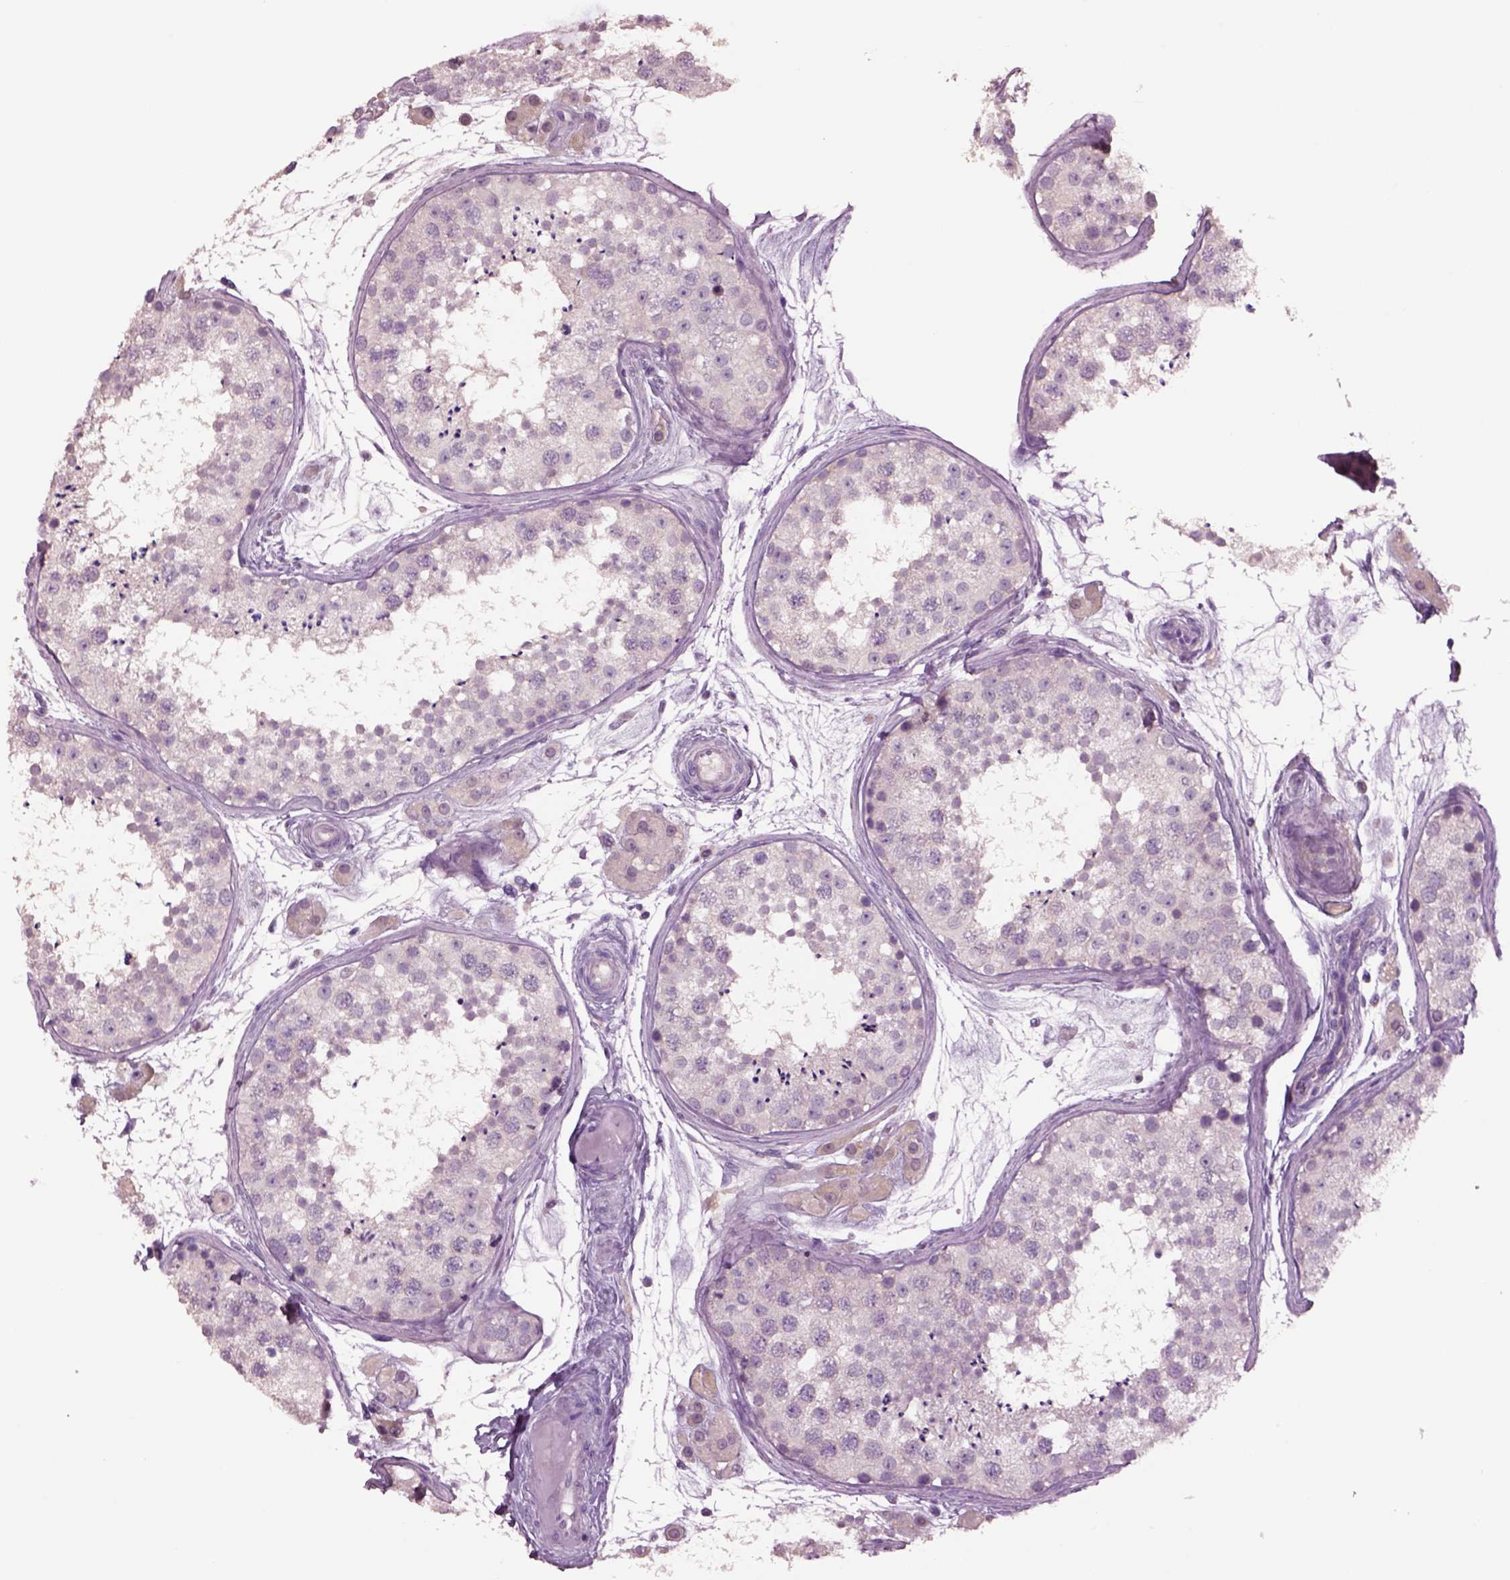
{"staining": {"intensity": "negative", "quantity": "none", "location": "none"}, "tissue": "testis", "cell_type": "Cells in seminiferous ducts", "image_type": "normal", "snomed": [{"axis": "morphology", "description": "Normal tissue, NOS"}, {"axis": "topography", "description": "Testis"}], "caption": "Protein analysis of unremarkable testis reveals no significant positivity in cells in seminiferous ducts.", "gene": "CLPSL1", "patient": {"sex": "male", "age": 41}}